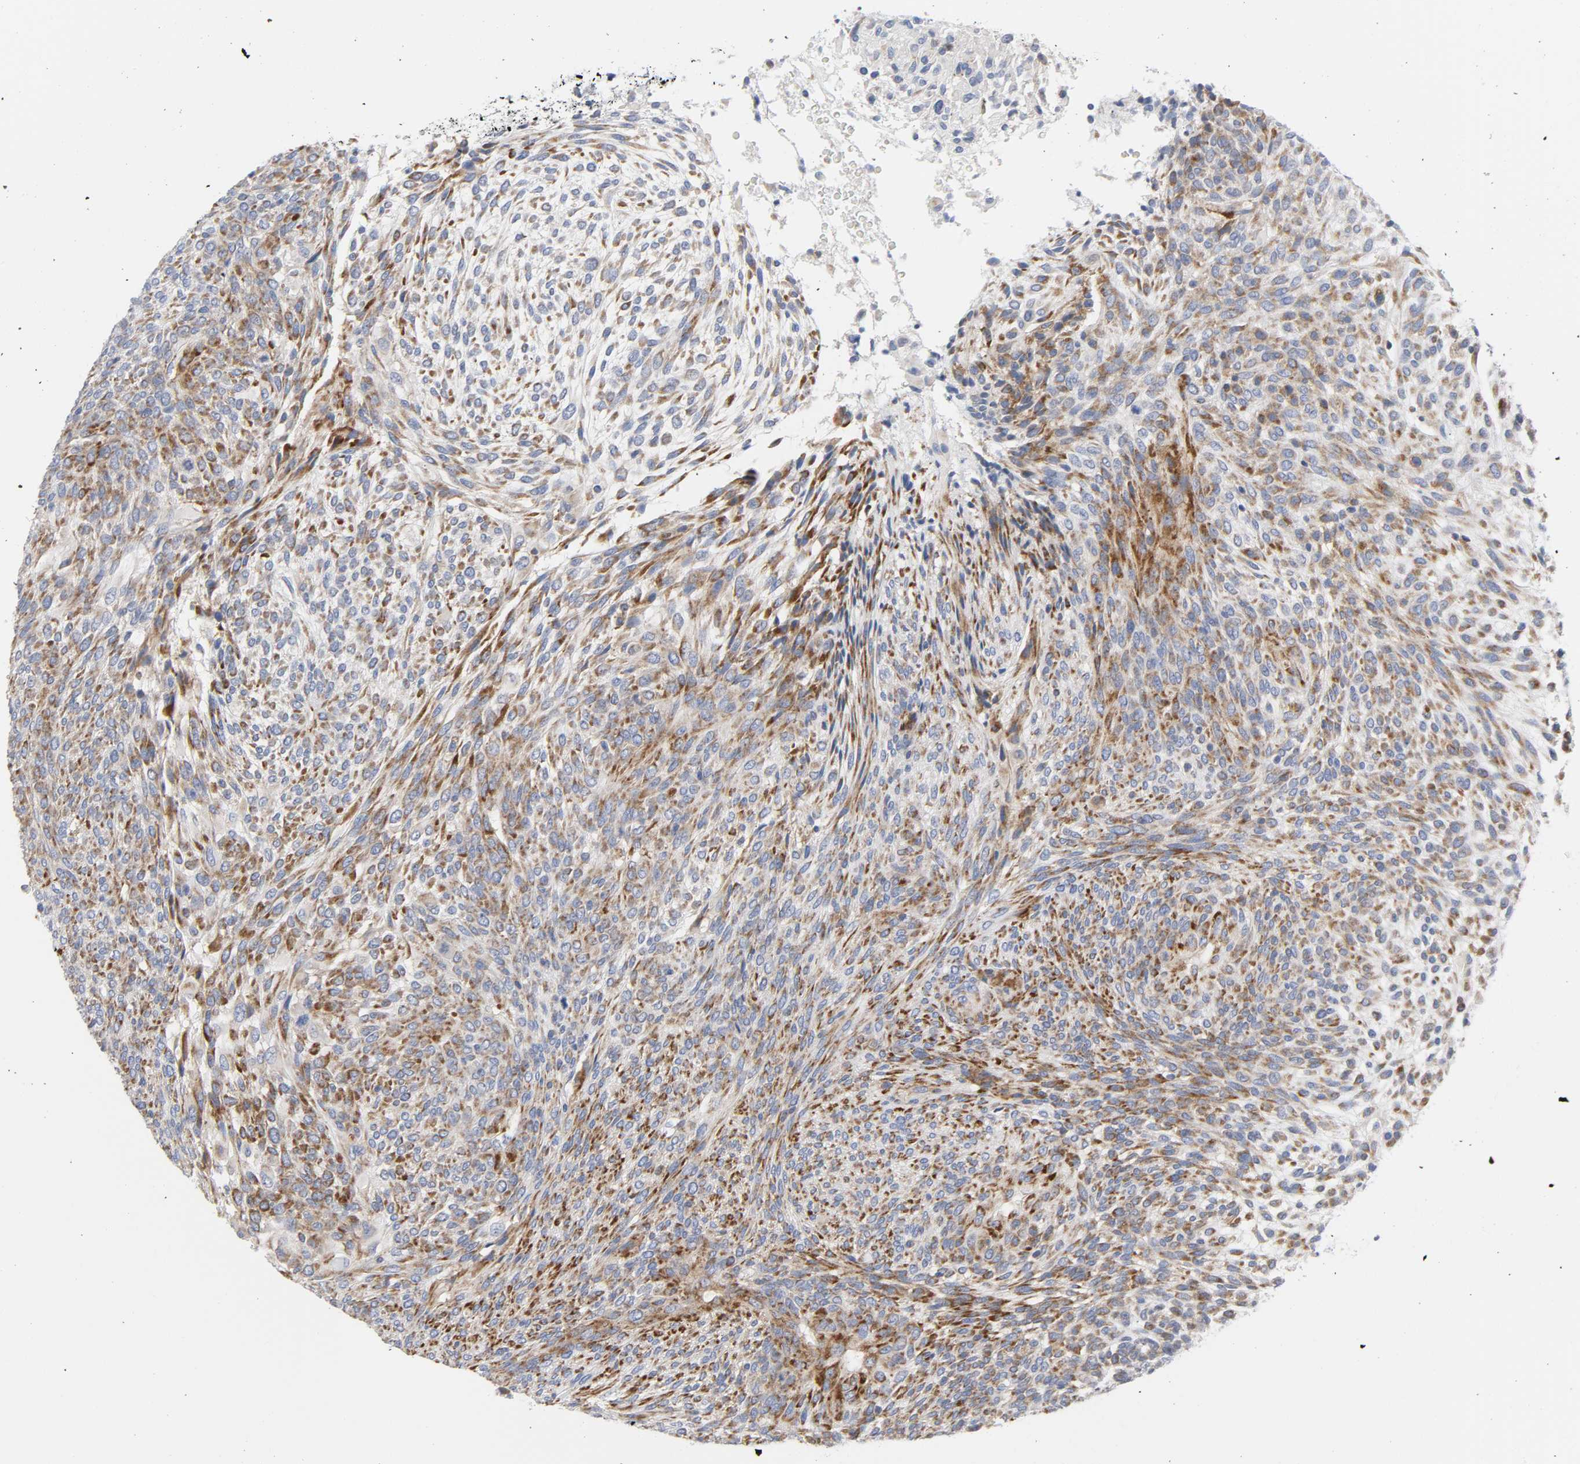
{"staining": {"intensity": "strong", "quantity": ">75%", "location": "cytoplasmic/membranous"}, "tissue": "glioma", "cell_type": "Tumor cells", "image_type": "cancer", "snomed": [{"axis": "morphology", "description": "Glioma, malignant, High grade"}, {"axis": "topography", "description": "Cerebral cortex"}], "caption": "Tumor cells reveal high levels of strong cytoplasmic/membranous staining in about >75% of cells in glioma. The staining was performed using DAB, with brown indicating positive protein expression. Nuclei are stained blue with hematoxylin.", "gene": "REL", "patient": {"sex": "female", "age": 55}}